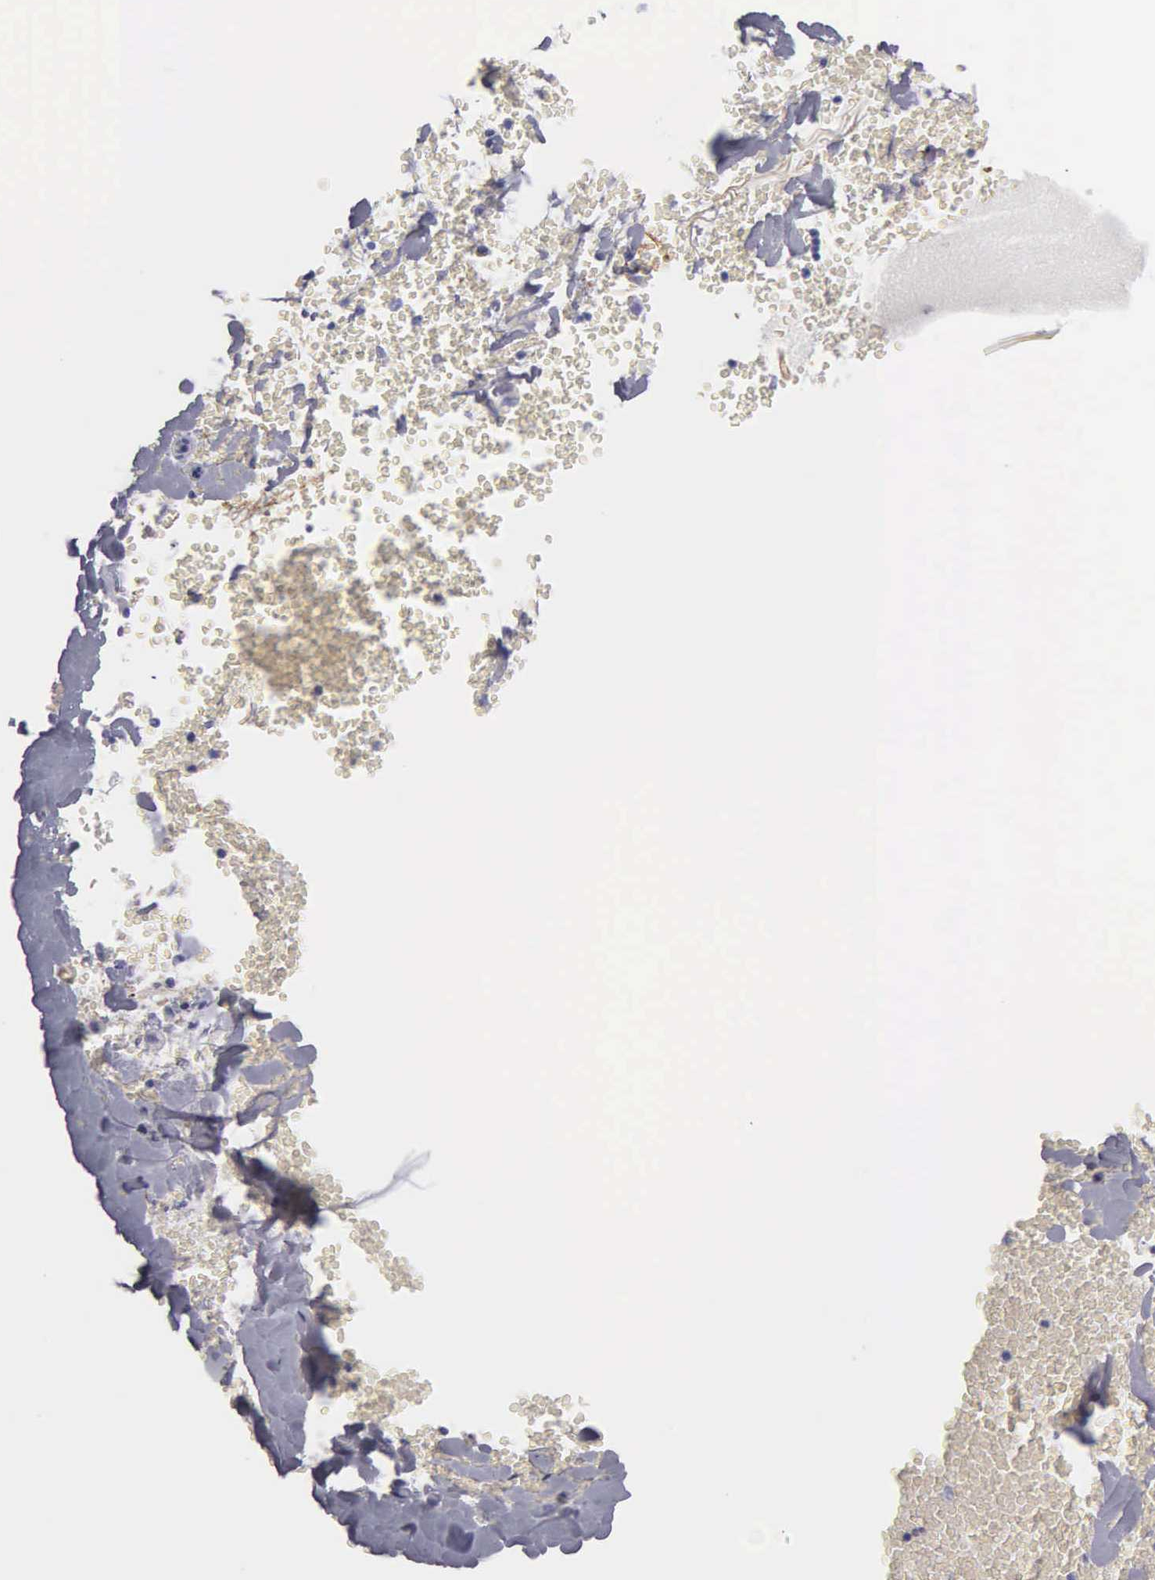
{"staining": {"intensity": "negative", "quantity": "none", "location": "none"}, "tissue": "adipose tissue", "cell_type": "Adipocytes", "image_type": "normal", "snomed": [{"axis": "morphology", "description": "Normal tissue, NOS"}, {"axis": "topography", "description": "Cartilage tissue"}, {"axis": "topography", "description": "Lung"}], "caption": "DAB immunohistochemical staining of unremarkable human adipose tissue reveals no significant staining in adipocytes.", "gene": "FBLN5", "patient": {"sex": "male", "age": 65}}